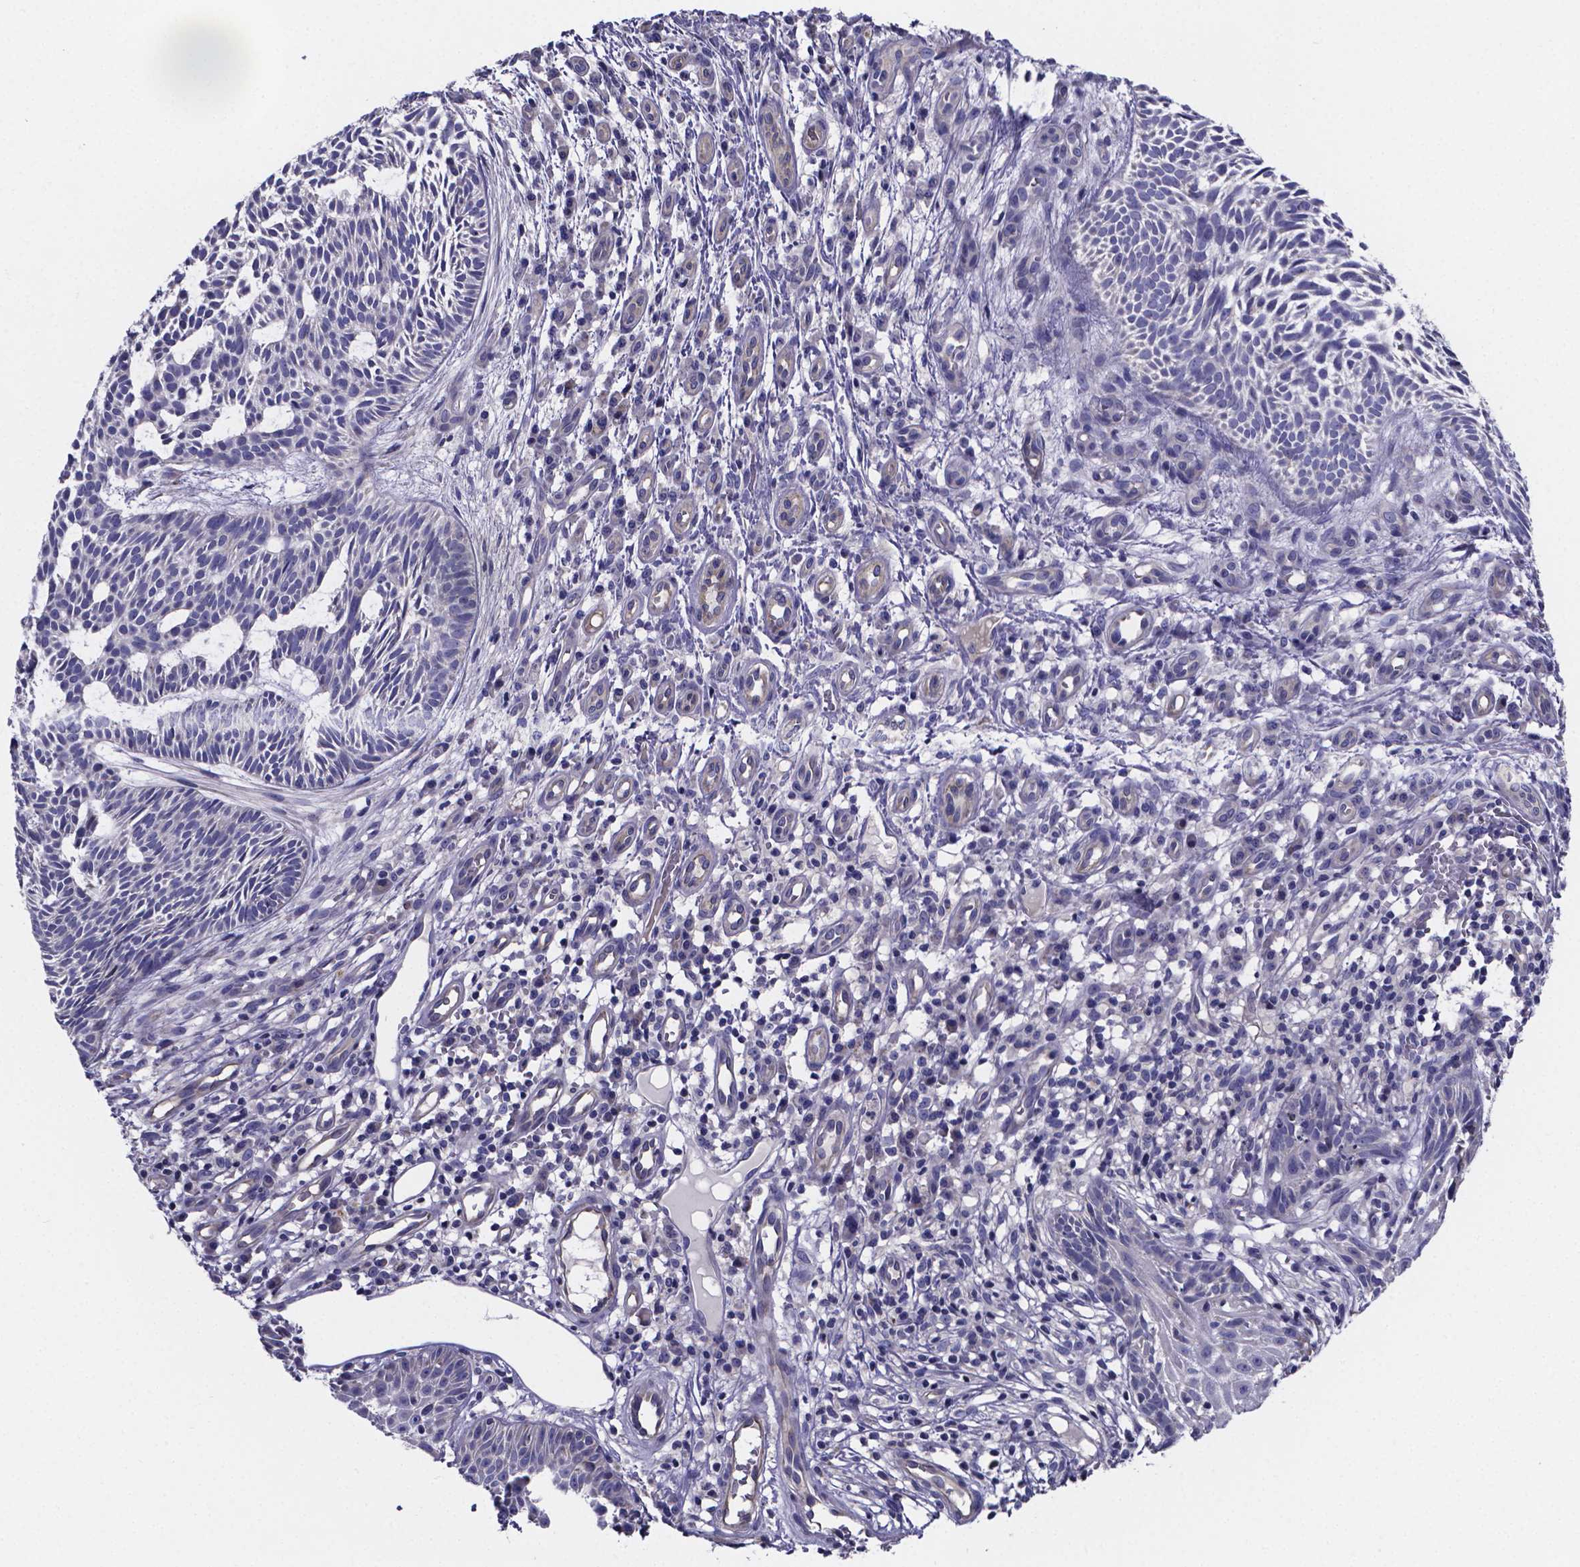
{"staining": {"intensity": "negative", "quantity": "none", "location": "none"}, "tissue": "skin cancer", "cell_type": "Tumor cells", "image_type": "cancer", "snomed": [{"axis": "morphology", "description": "Basal cell carcinoma"}, {"axis": "topography", "description": "Skin"}], "caption": "Immunohistochemical staining of basal cell carcinoma (skin) shows no significant expression in tumor cells. (Immunohistochemistry (ihc), brightfield microscopy, high magnification).", "gene": "SFRP4", "patient": {"sex": "male", "age": 59}}